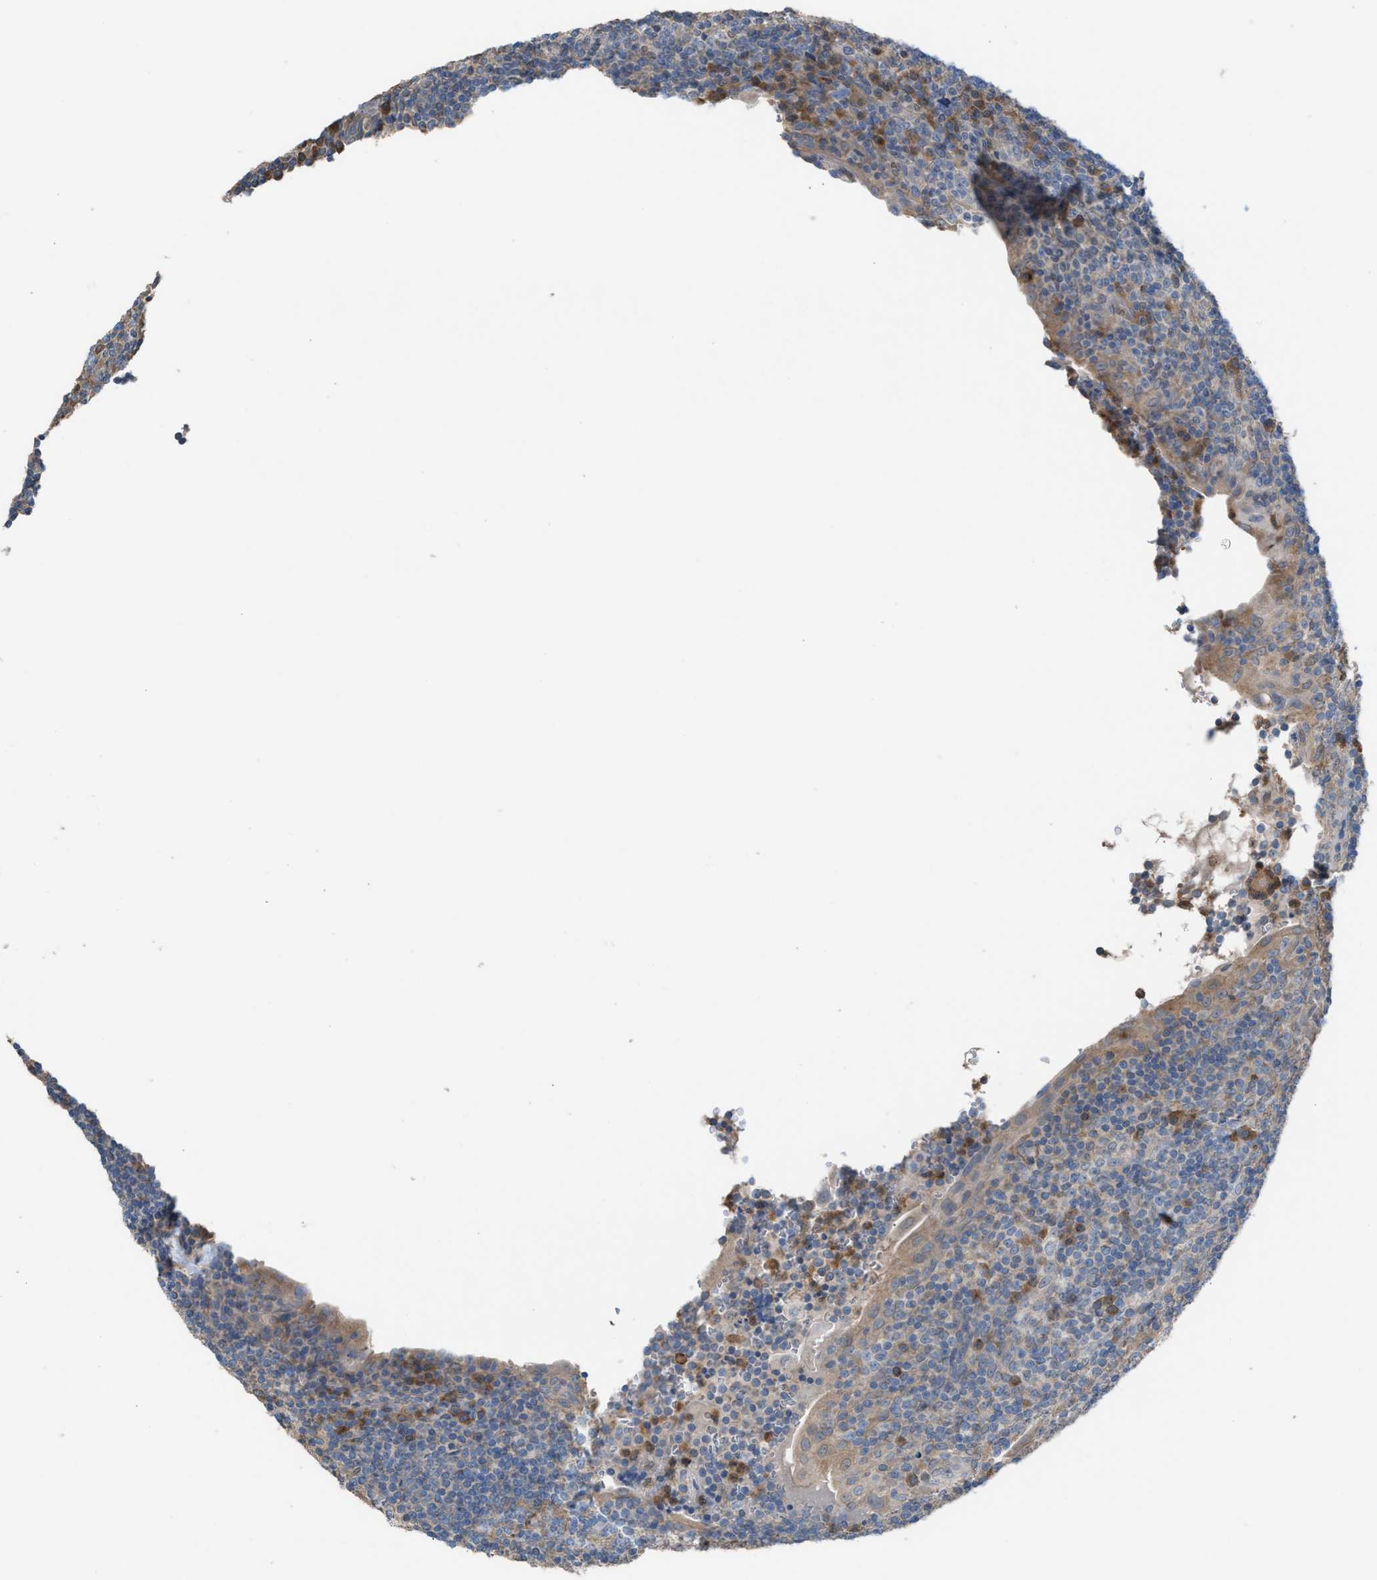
{"staining": {"intensity": "moderate", "quantity": "<25%", "location": "cytoplasmic/membranous"}, "tissue": "tonsil", "cell_type": "Germinal center cells", "image_type": "normal", "snomed": [{"axis": "morphology", "description": "Normal tissue, NOS"}, {"axis": "topography", "description": "Tonsil"}], "caption": "This micrograph demonstrates immunohistochemistry (IHC) staining of unremarkable tonsil, with low moderate cytoplasmic/membranous positivity in approximately <25% of germinal center cells.", "gene": "NQO2", "patient": {"sex": "male", "age": 37}}